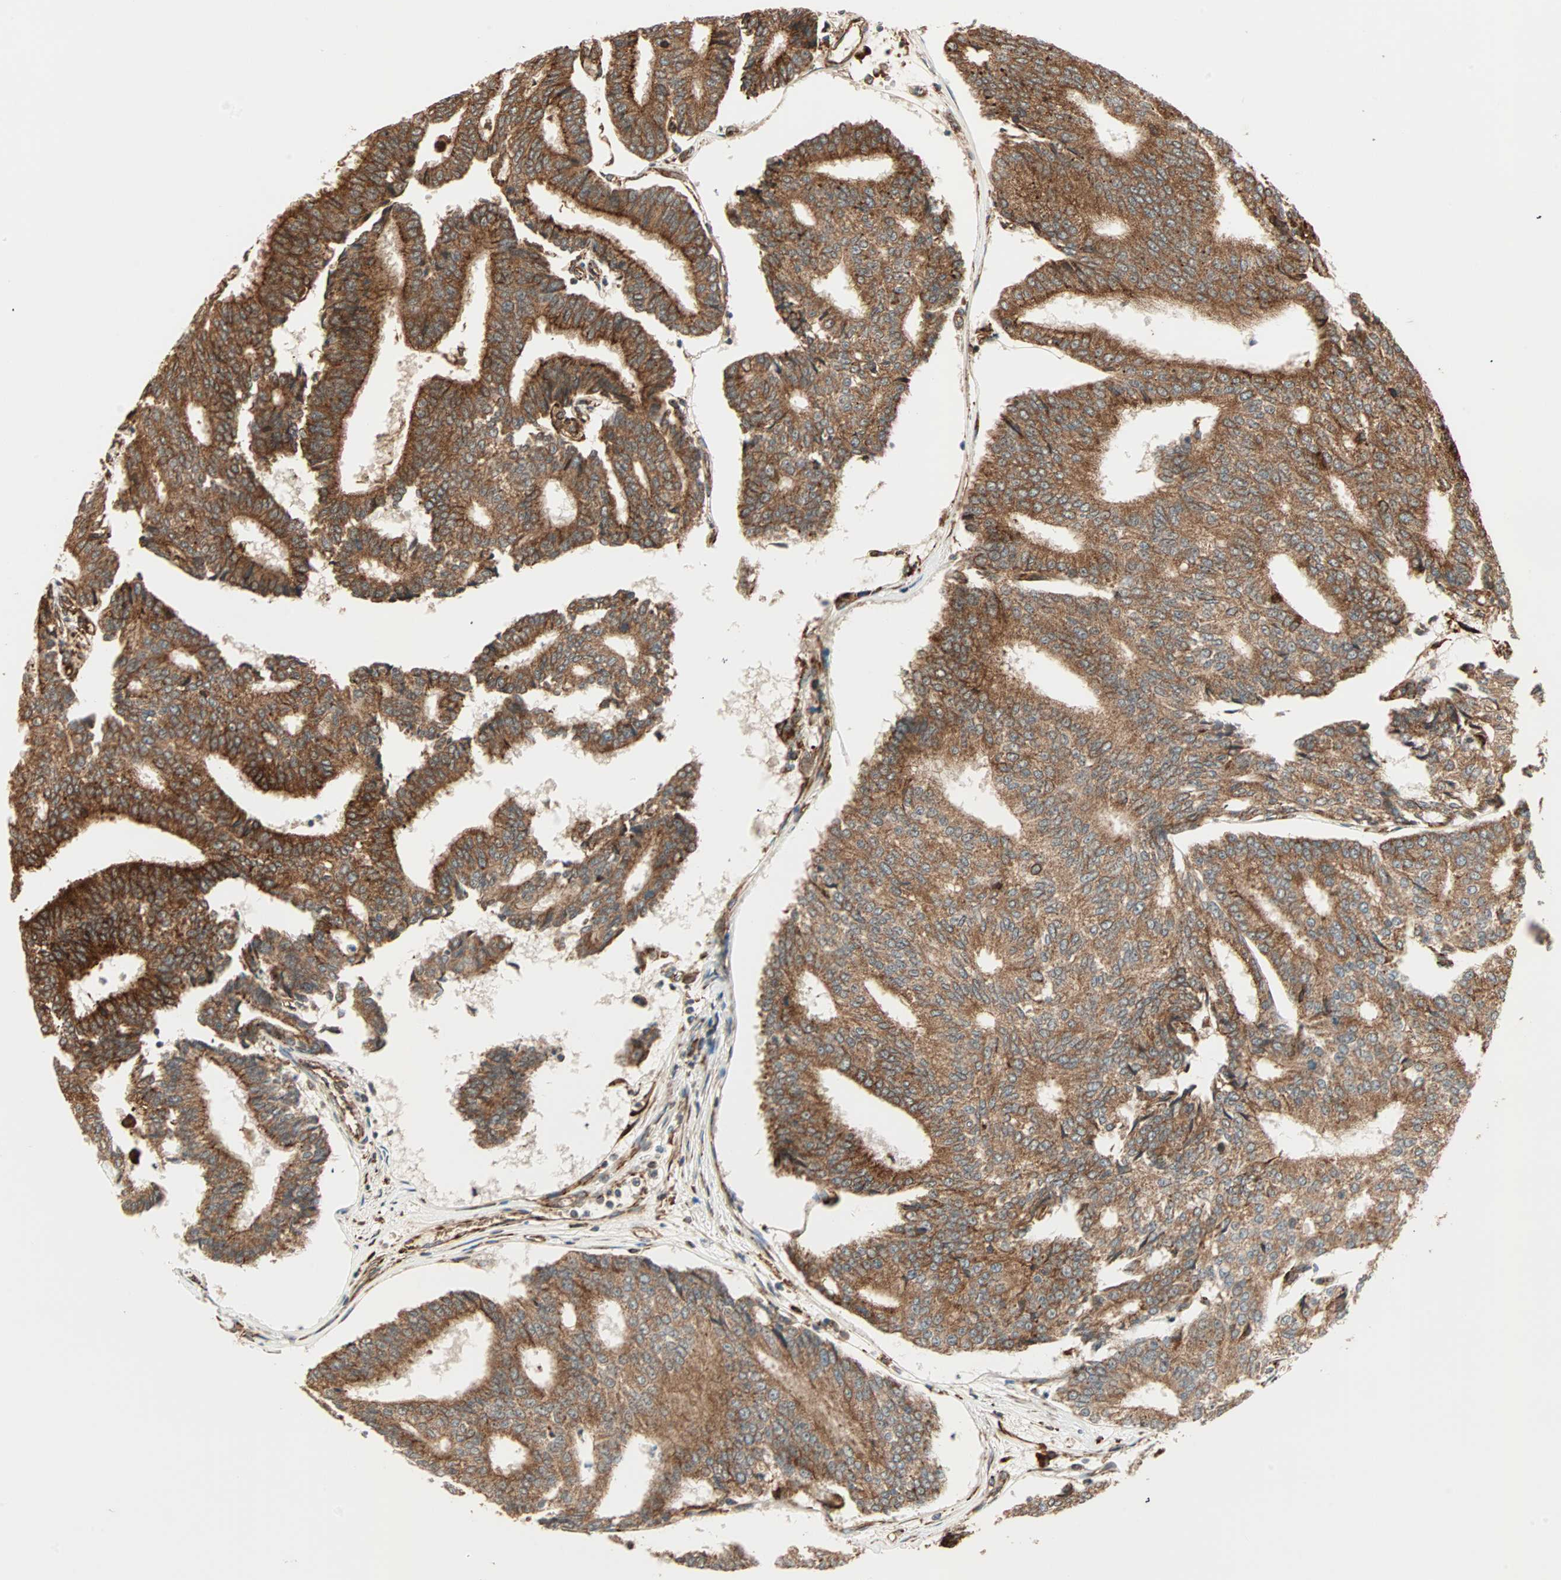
{"staining": {"intensity": "strong", "quantity": ">75%", "location": "cytoplasmic/membranous"}, "tissue": "prostate cancer", "cell_type": "Tumor cells", "image_type": "cancer", "snomed": [{"axis": "morphology", "description": "Adenocarcinoma, High grade"}, {"axis": "topography", "description": "Prostate"}], "caption": "Strong cytoplasmic/membranous positivity for a protein is appreciated in approximately >75% of tumor cells of prostate high-grade adenocarcinoma using immunohistochemistry (IHC).", "gene": "P4HA1", "patient": {"sex": "male", "age": 55}}